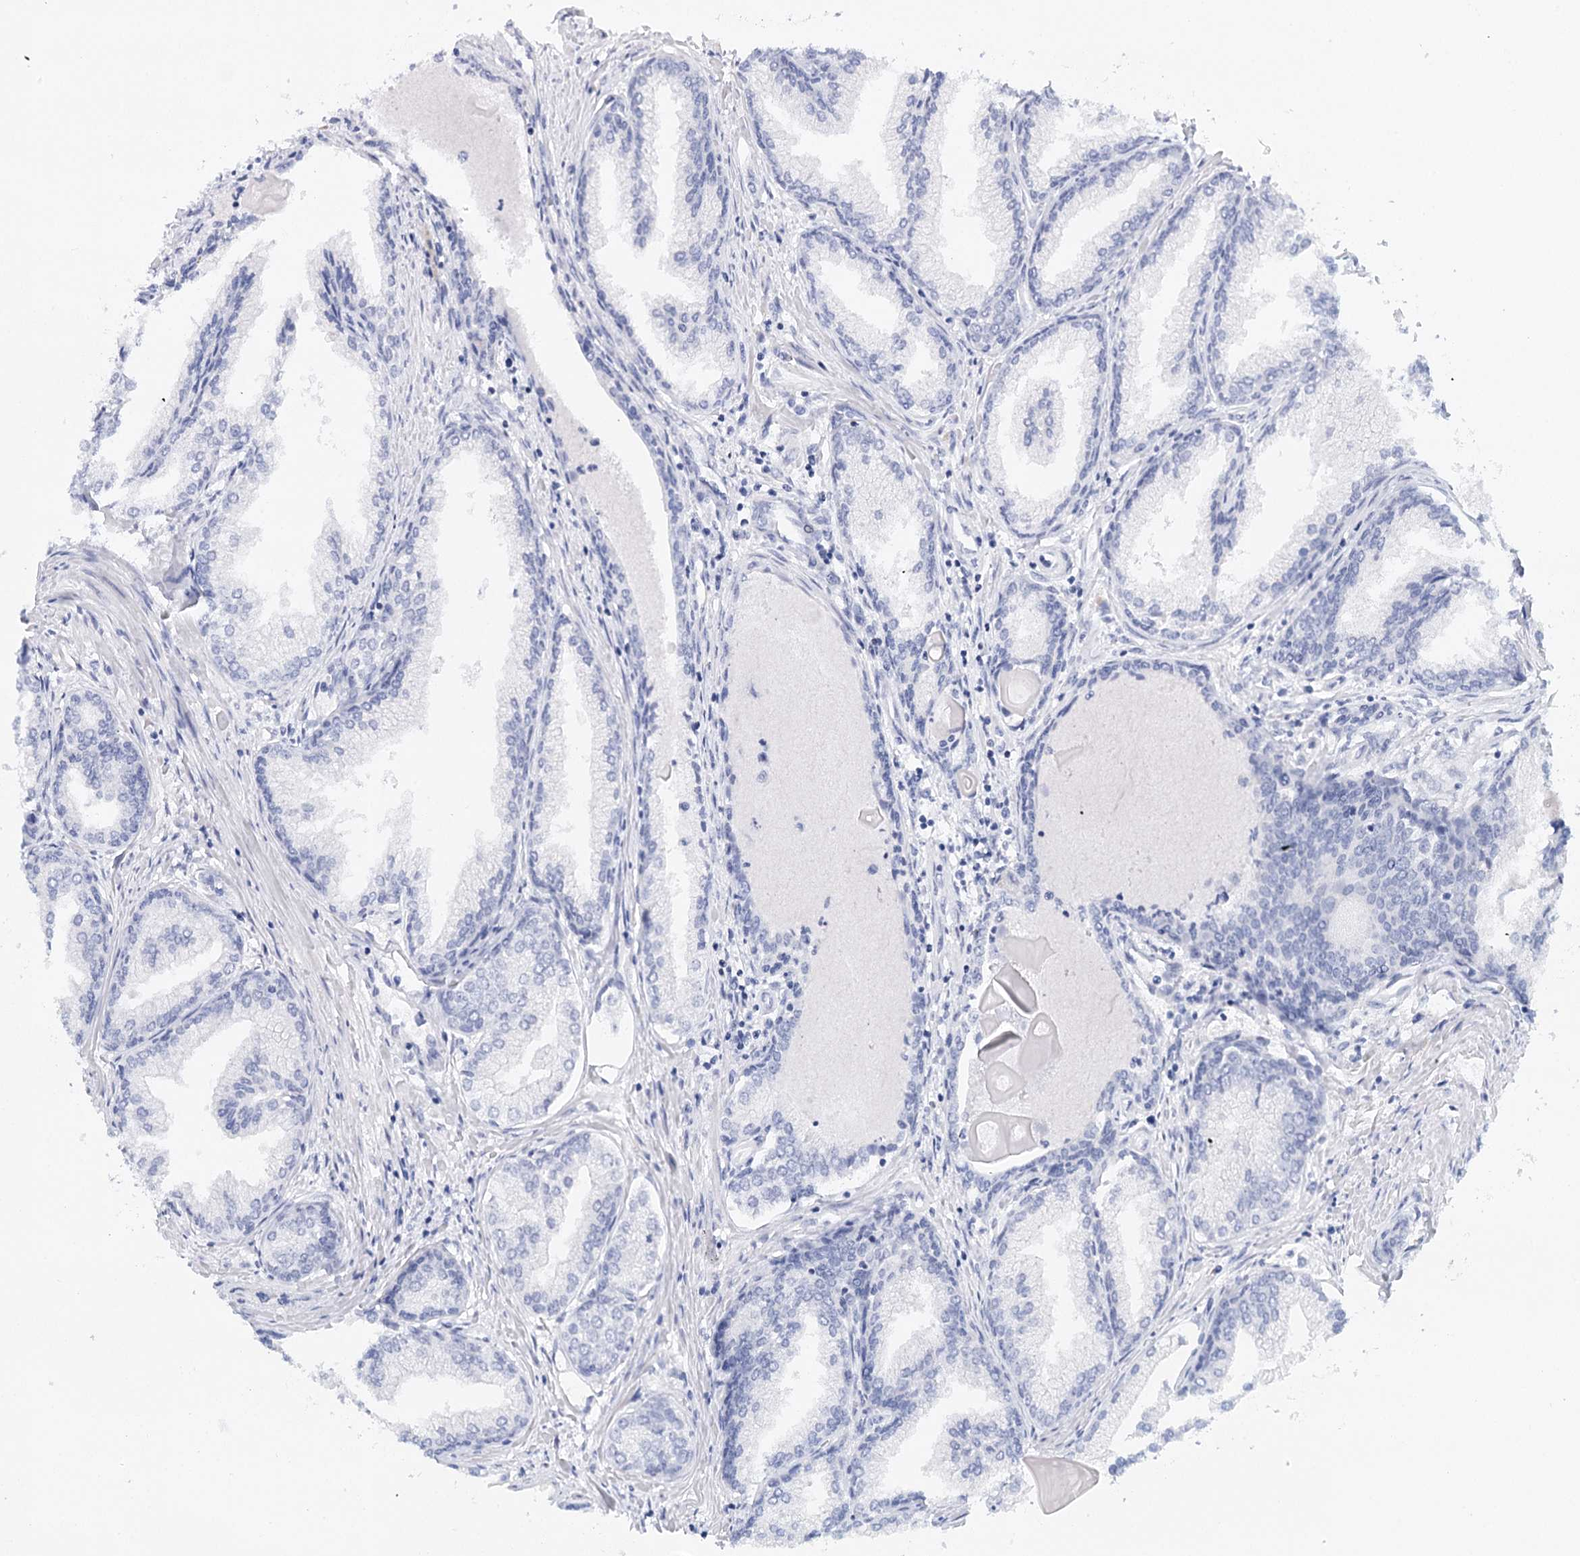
{"staining": {"intensity": "negative", "quantity": "none", "location": "none"}, "tissue": "prostate cancer", "cell_type": "Tumor cells", "image_type": "cancer", "snomed": [{"axis": "morphology", "description": "Adenocarcinoma, High grade"}, {"axis": "topography", "description": "Prostate"}], "caption": "Tumor cells show no significant protein staining in prostate cancer (adenocarcinoma (high-grade)).", "gene": "HSPA4L", "patient": {"sex": "male", "age": 68}}